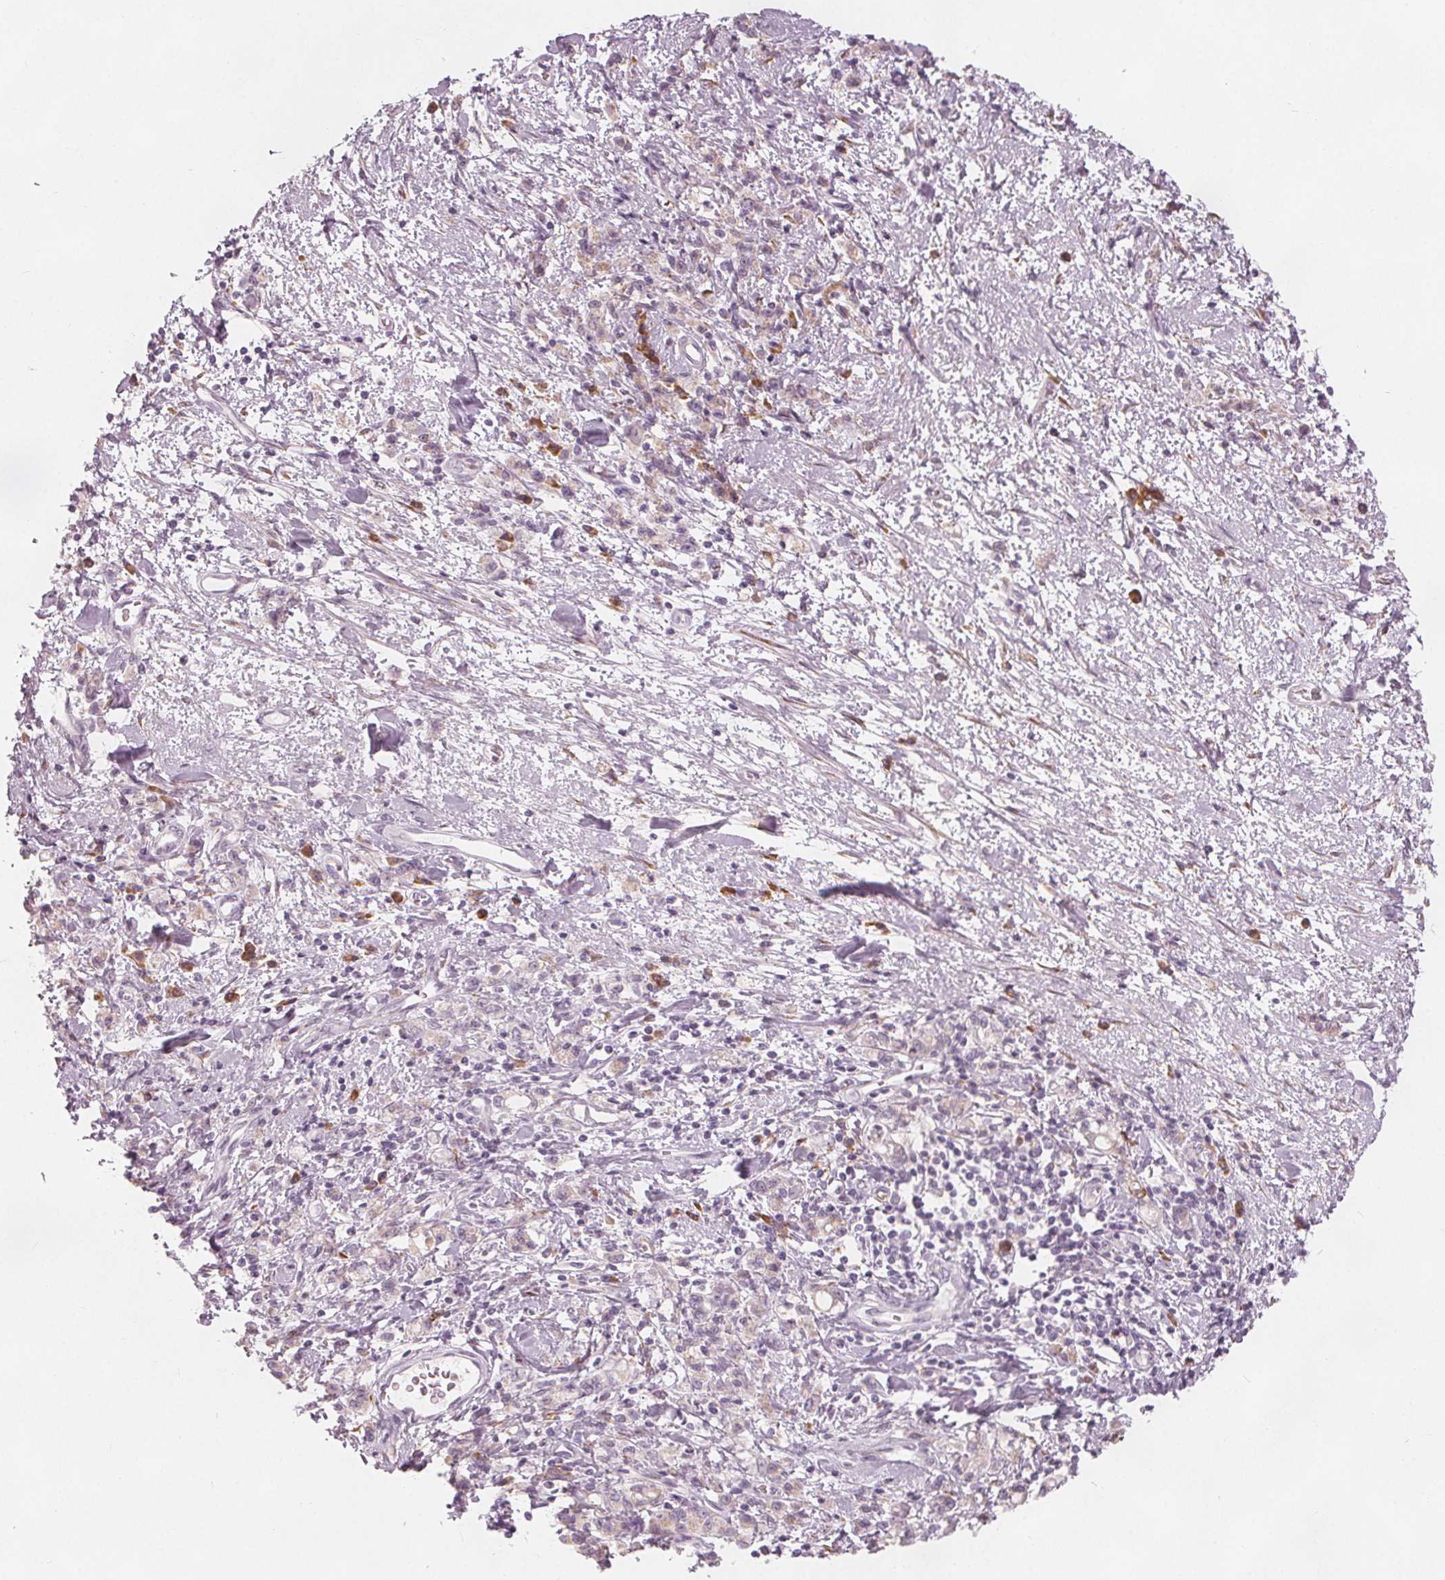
{"staining": {"intensity": "weak", "quantity": "<25%", "location": "cytoplasmic/membranous"}, "tissue": "stomach cancer", "cell_type": "Tumor cells", "image_type": "cancer", "snomed": [{"axis": "morphology", "description": "Adenocarcinoma, NOS"}, {"axis": "topography", "description": "Stomach"}], "caption": "A photomicrograph of adenocarcinoma (stomach) stained for a protein shows no brown staining in tumor cells.", "gene": "BRSK1", "patient": {"sex": "male", "age": 77}}